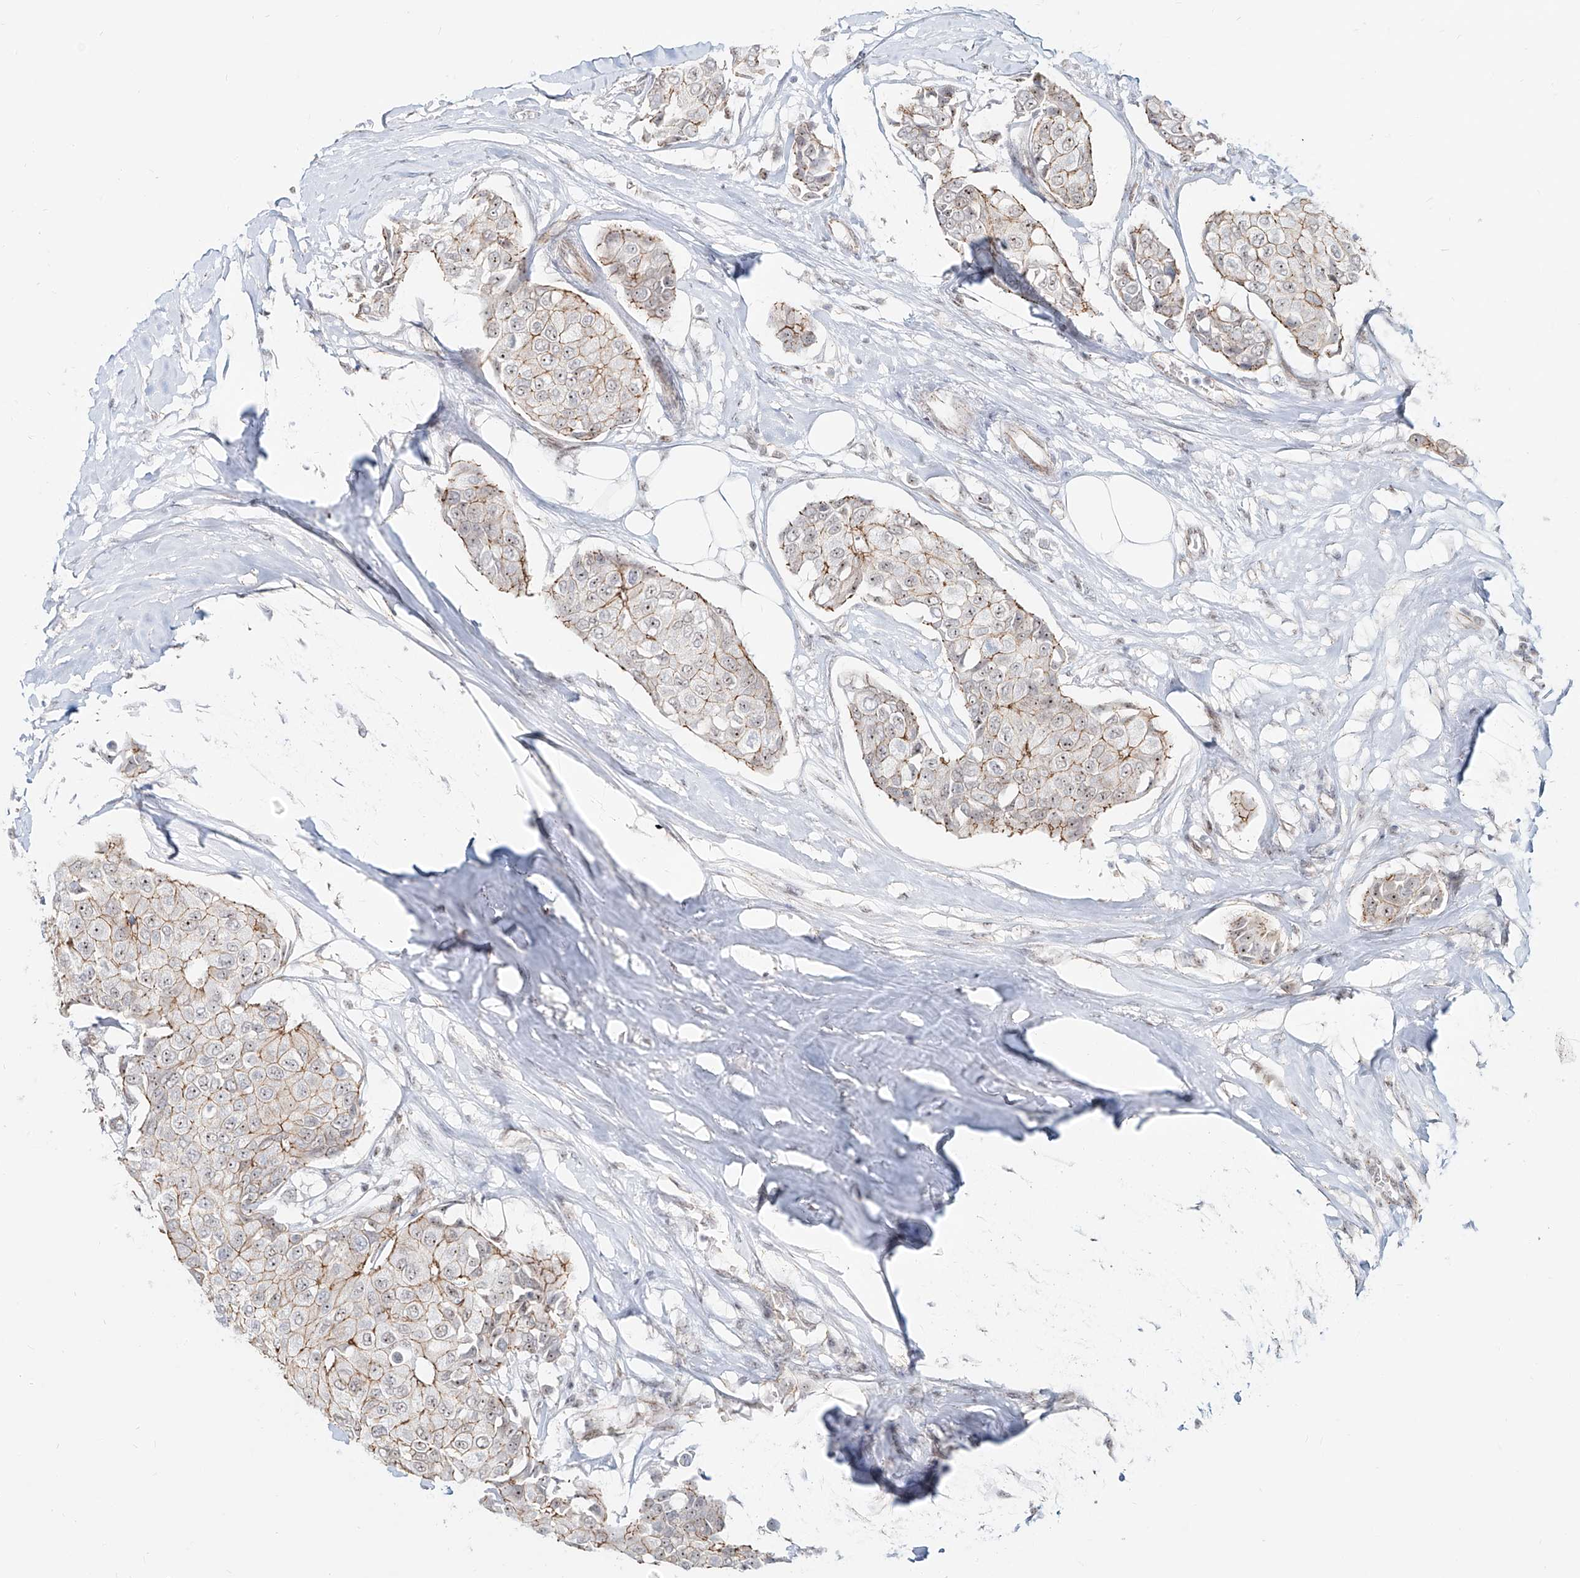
{"staining": {"intensity": "moderate", "quantity": "<25%", "location": "nuclear"}, "tissue": "breast cancer", "cell_type": "Tumor cells", "image_type": "cancer", "snomed": [{"axis": "morphology", "description": "Duct carcinoma"}, {"axis": "topography", "description": "Breast"}], "caption": "Immunohistochemical staining of human breast invasive ductal carcinoma reveals moderate nuclear protein staining in about <25% of tumor cells.", "gene": "ZNF710", "patient": {"sex": "female", "age": 80}}